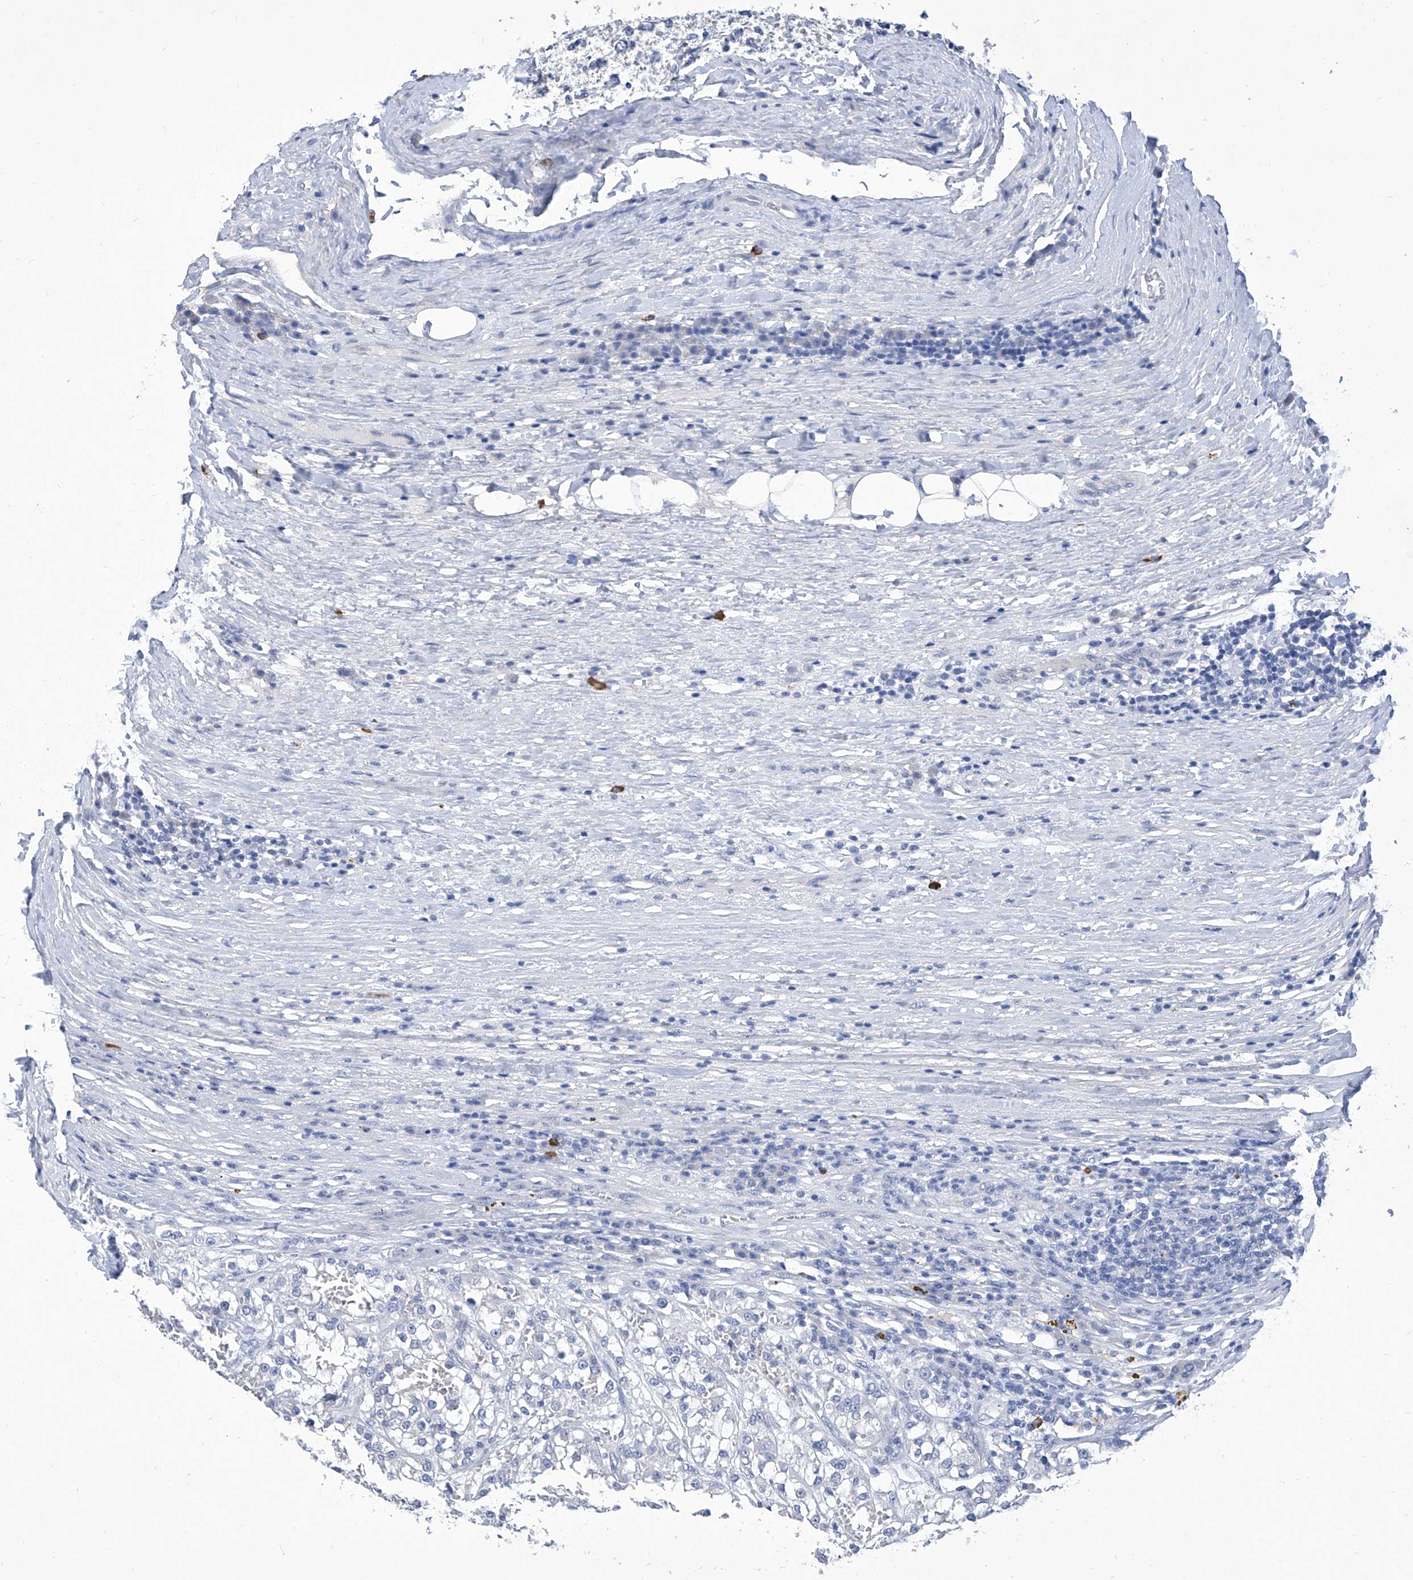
{"staining": {"intensity": "negative", "quantity": "none", "location": "none"}, "tissue": "renal cancer", "cell_type": "Tumor cells", "image_type": "cancer", "snomed": [{"axis": "morphology", "description": "Adenocarcinoma, NOS"}, {"axis": "topography", "description": "Kidney"}], "caption": "The photomicrograph shows no staining of tumor cells in renal cancer. (DAB IHC, high magnification).", "gene": "IFNL2", "patient": {"sex": "female", "age": 52}}